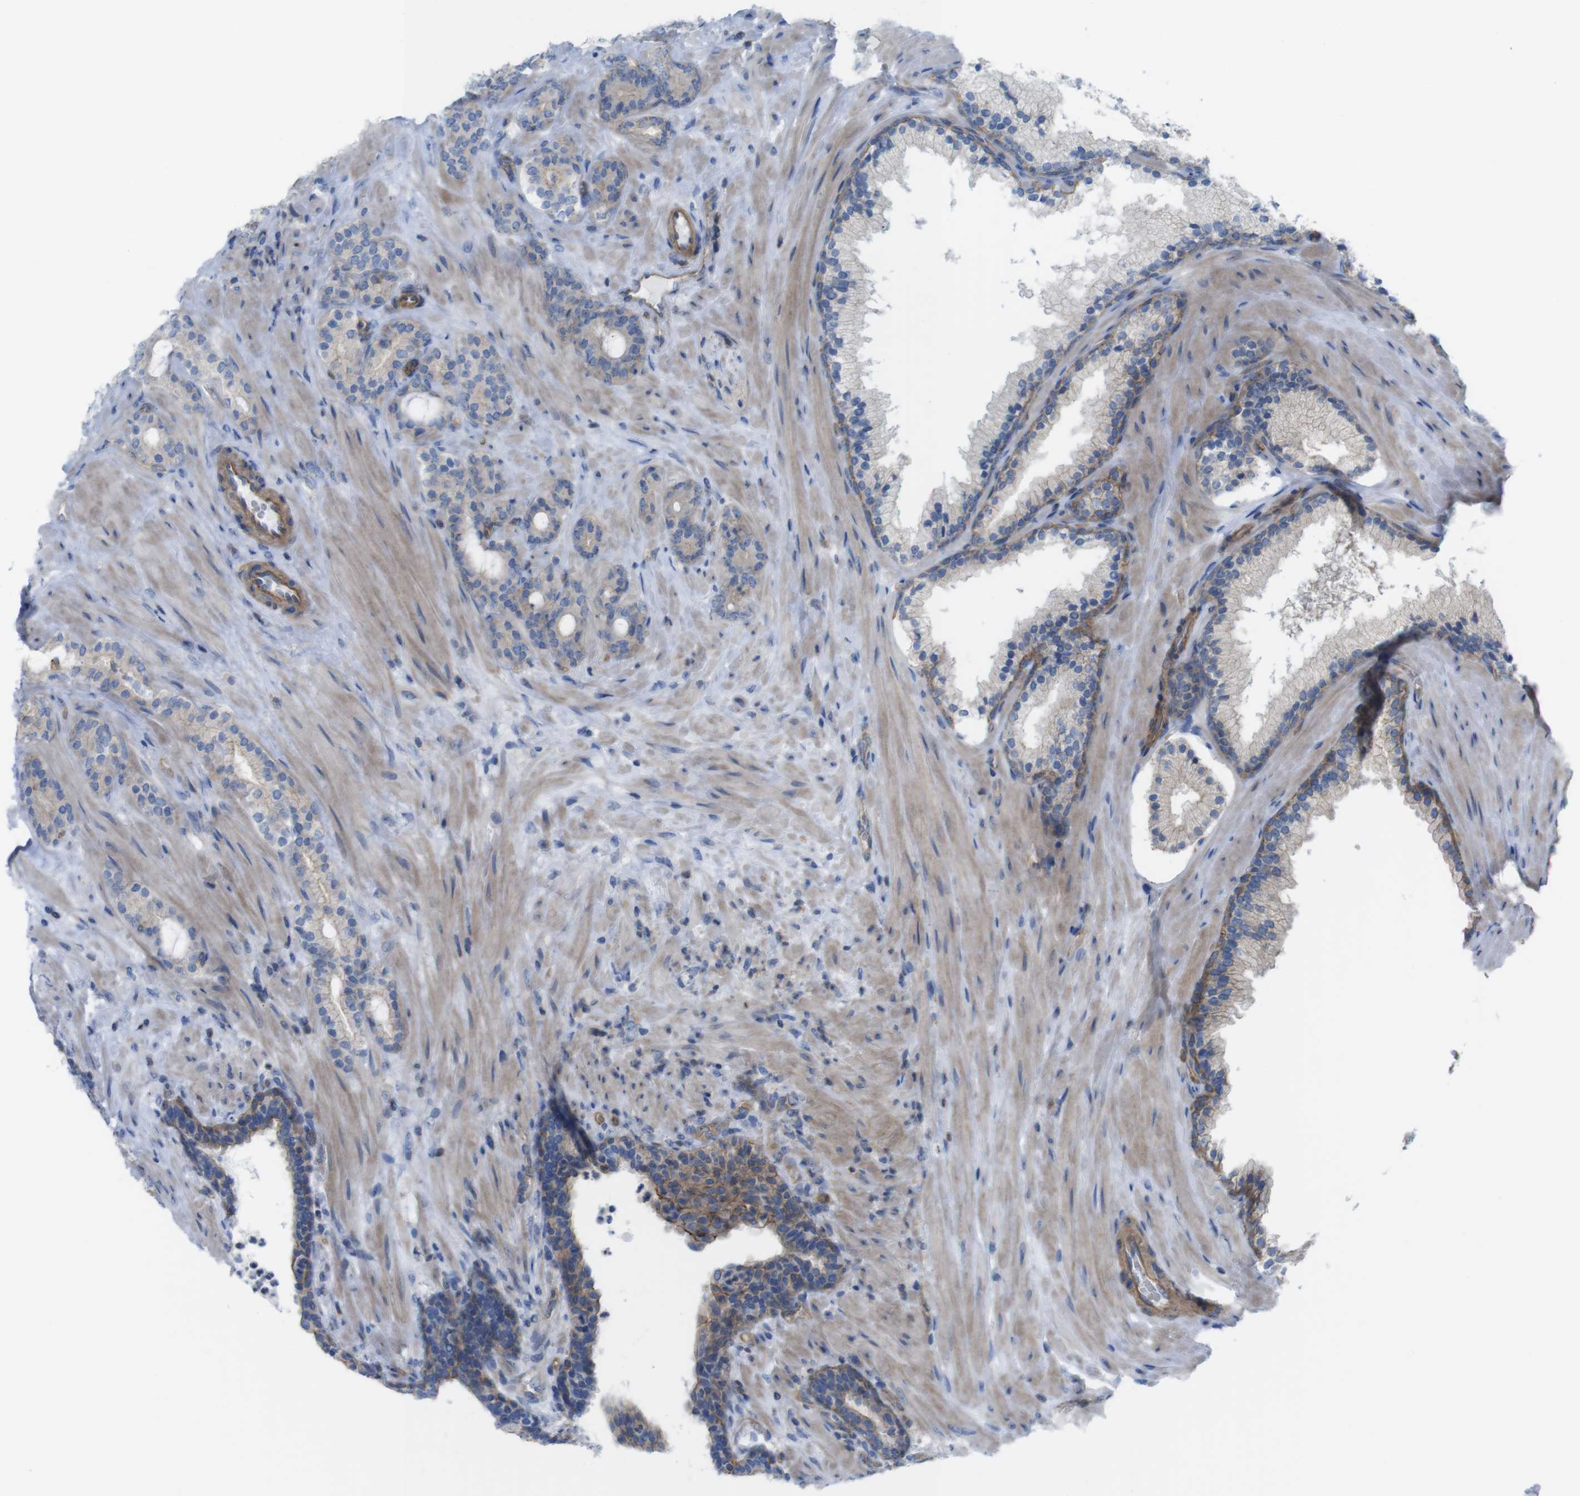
{"staining": {"intensity": "weak", "quantity": ">75%", "location": "cytoplasmic/membranous"}, "tissue": "prostate cancer", "cell_type": "Tumor cells", "image_type": "cancer", "snomed": [{"axis": "morphology", "description": "Adenocarcinoma, Low grade"}, {"axis": "topography", "description": "Prostate"}], "caption": "Prostate cancer (low-grade adenocarcinoma) stained with immunohistochemistry exhibits weak cytoplasmic/membranous positivity in approximately >75% of tumor cells.", "gene": "PREX2", "patient": {"sex": "male", "age": 63}}